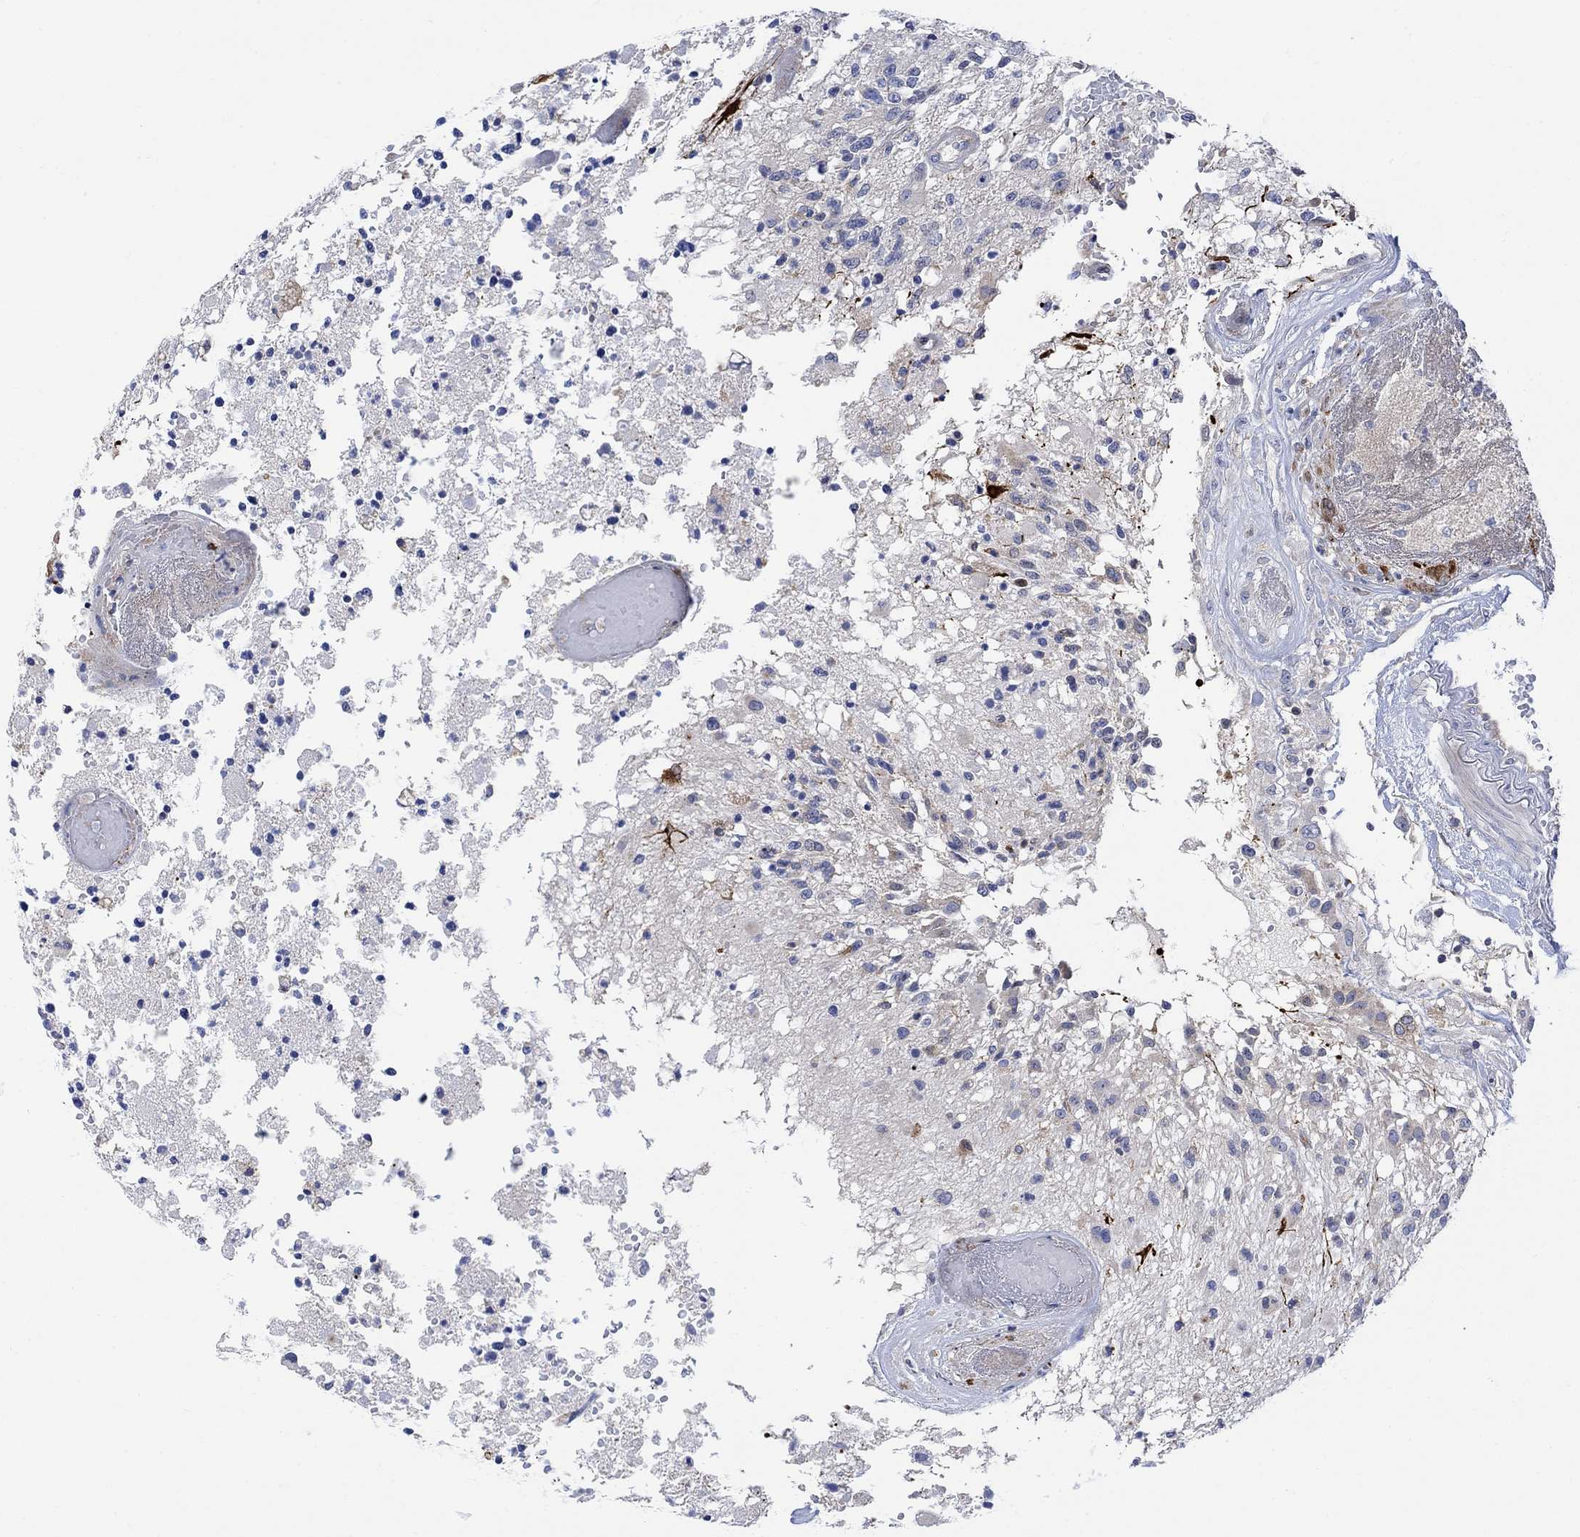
{"staining": {"intensity": "negative", "quantity": "none", "location": "none"}, "tissue": "glioma", "cell_type": "Tumor cells", "image_type": "cancer", "snomed": [{"axis": "morphology", "description": "Glioma, malignant, High grade"}, {"axis": "topography", "description": "Brain"}], "caption": "There is no significant expression in tumor cells of glioma.", "gene": "ARSK", "patient": {"sex": "female", "age": 63}}